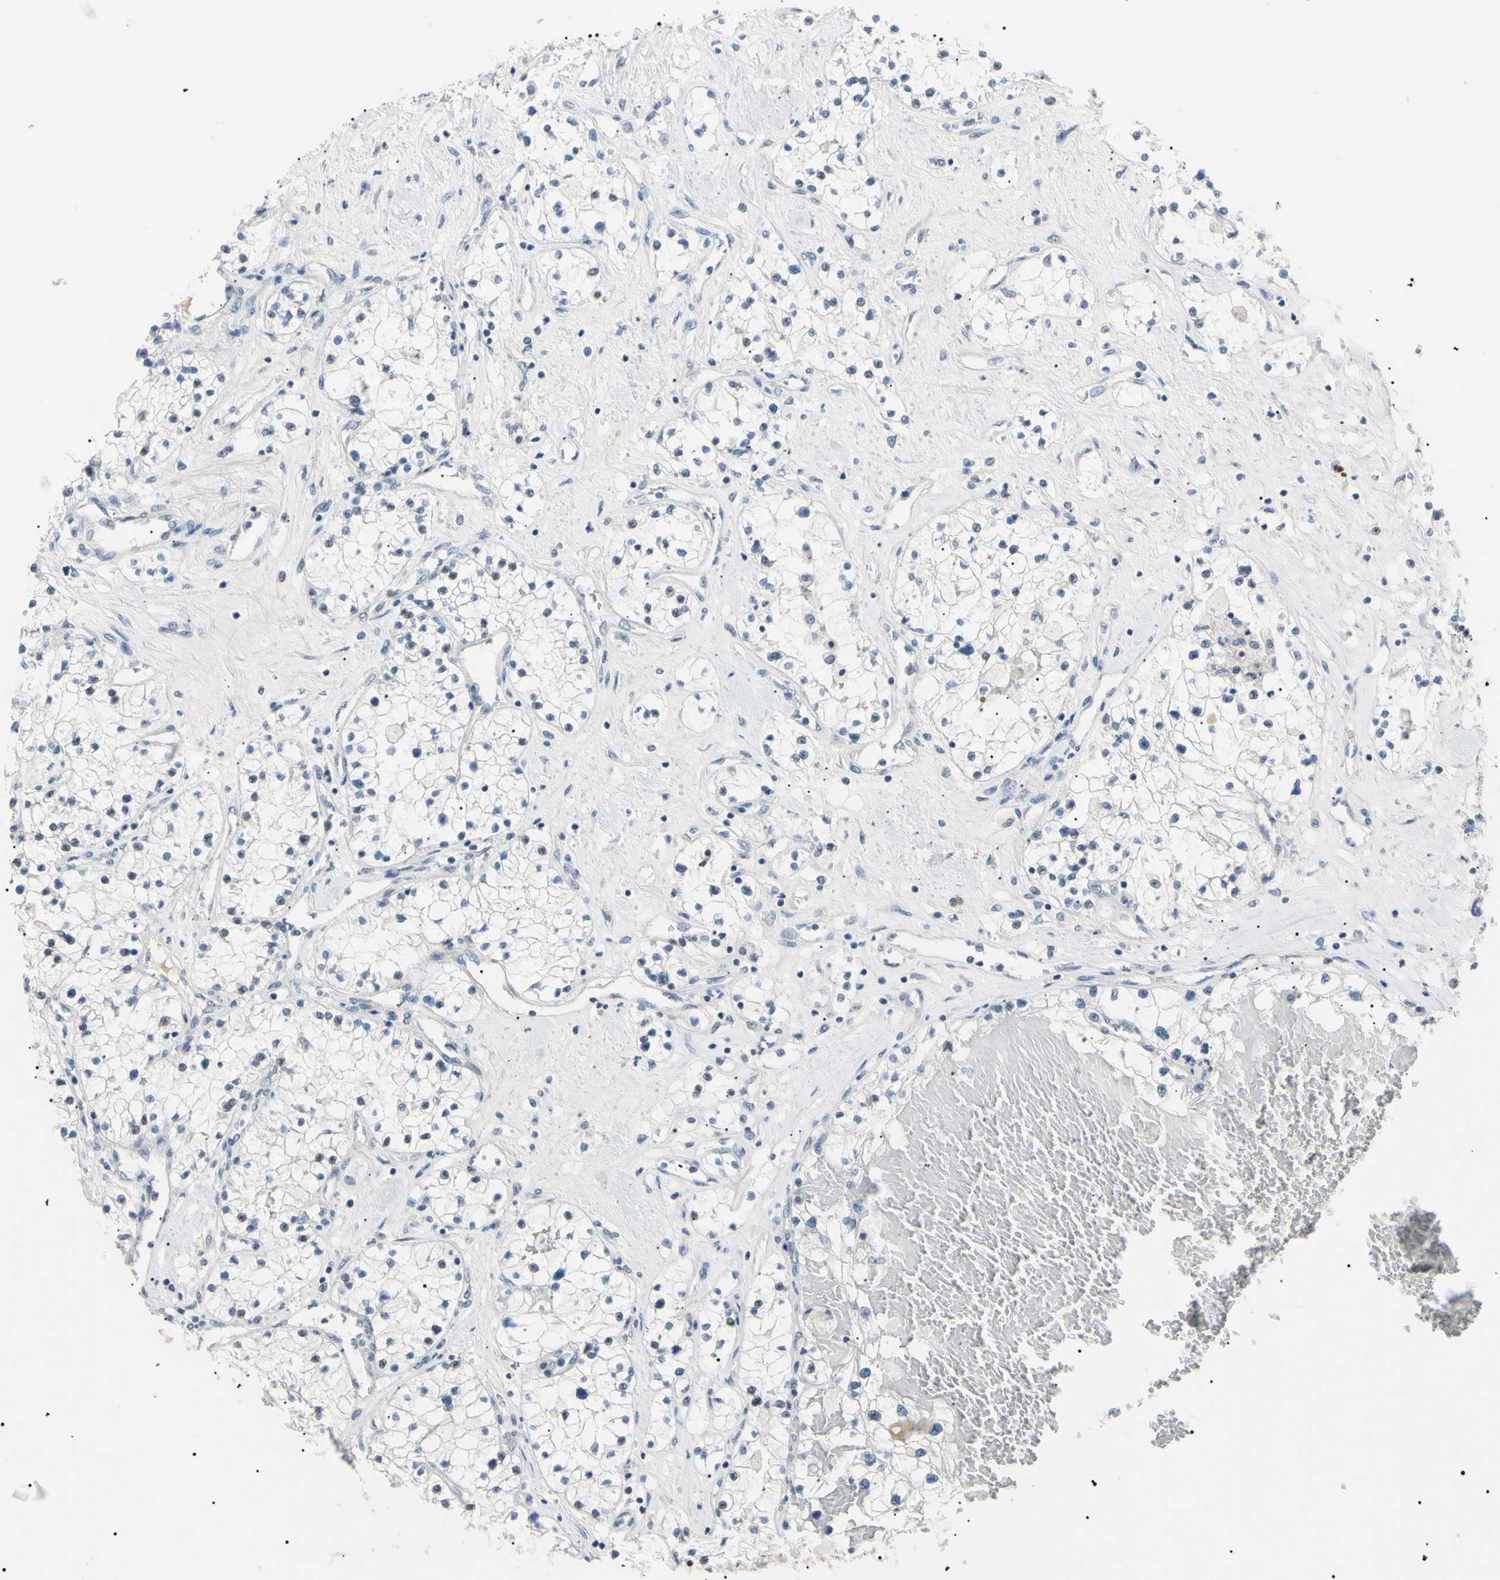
{"staining": {"intensity": "negative", "quantity": "none", "location": "none"}, "tissue": "renal cancer", "cell_type": "Tumor cells", "image_type": "cancer", "snomed": [{"axis": "morphology", "description": "Adenocarcinoma, NOS"}, {"axis": "topography", "description": "Kidney"}], "caption": "DAB immunohistochemical staining of renal cancer reveals no significant expression in tumor cells.", "gene": "CGB3", "patient": {"sex": "male", "age": 68}}